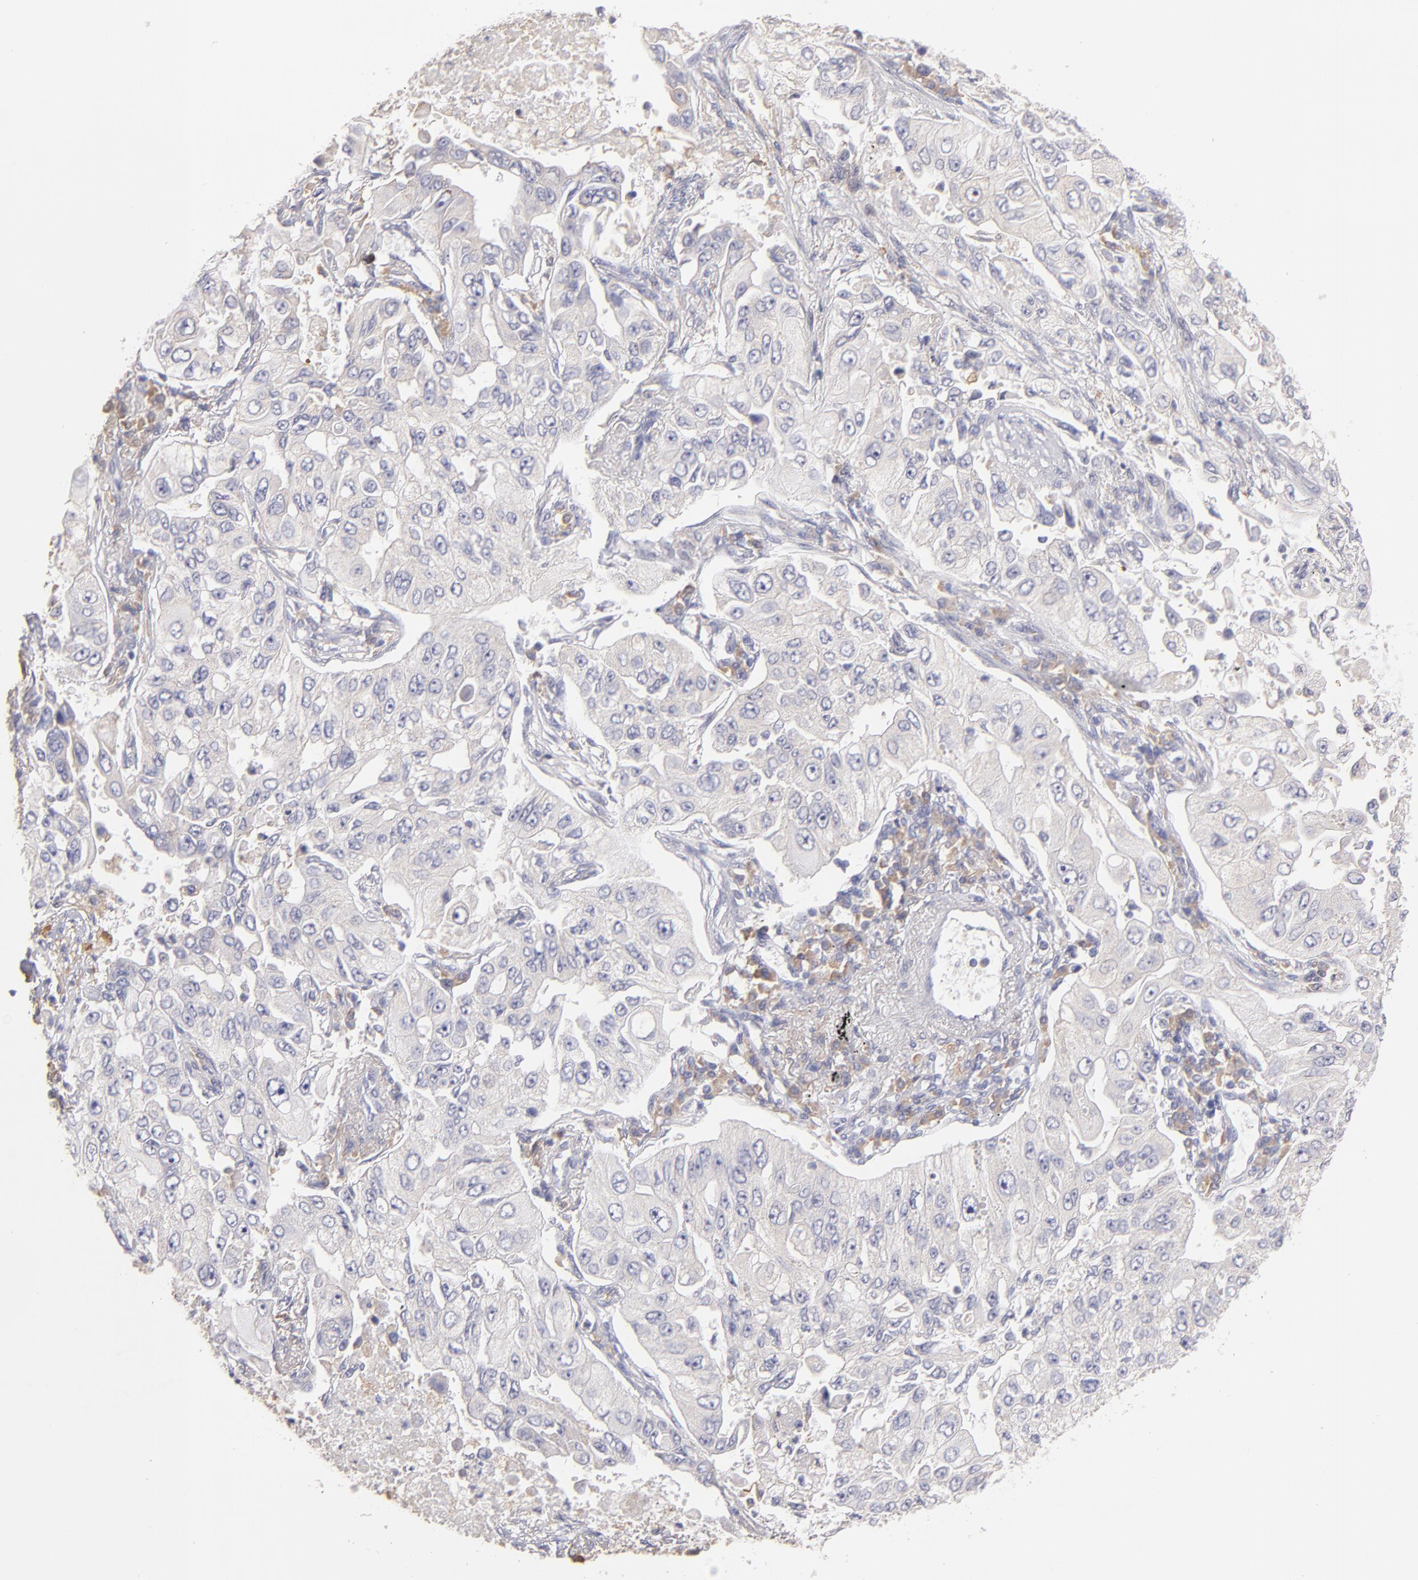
{"staining": {"intensity": "weak", "quantity": "<25%", "location": "cytoplasmic/membranous"}, "tissue": "lung cancer", "cell_type": "Tumor cells", "image_type": "cancer", "snomed": [{"axis": "morphology", "description": "Adenocarcinoma, NOS"}, {"axis": "topography", "description": "Lung"}], "caption": "Tumor cells are negative for protein expression in human lung cancer.", "gene": "ENTPD5", "patient": {"sex": "male", "age": 84}}